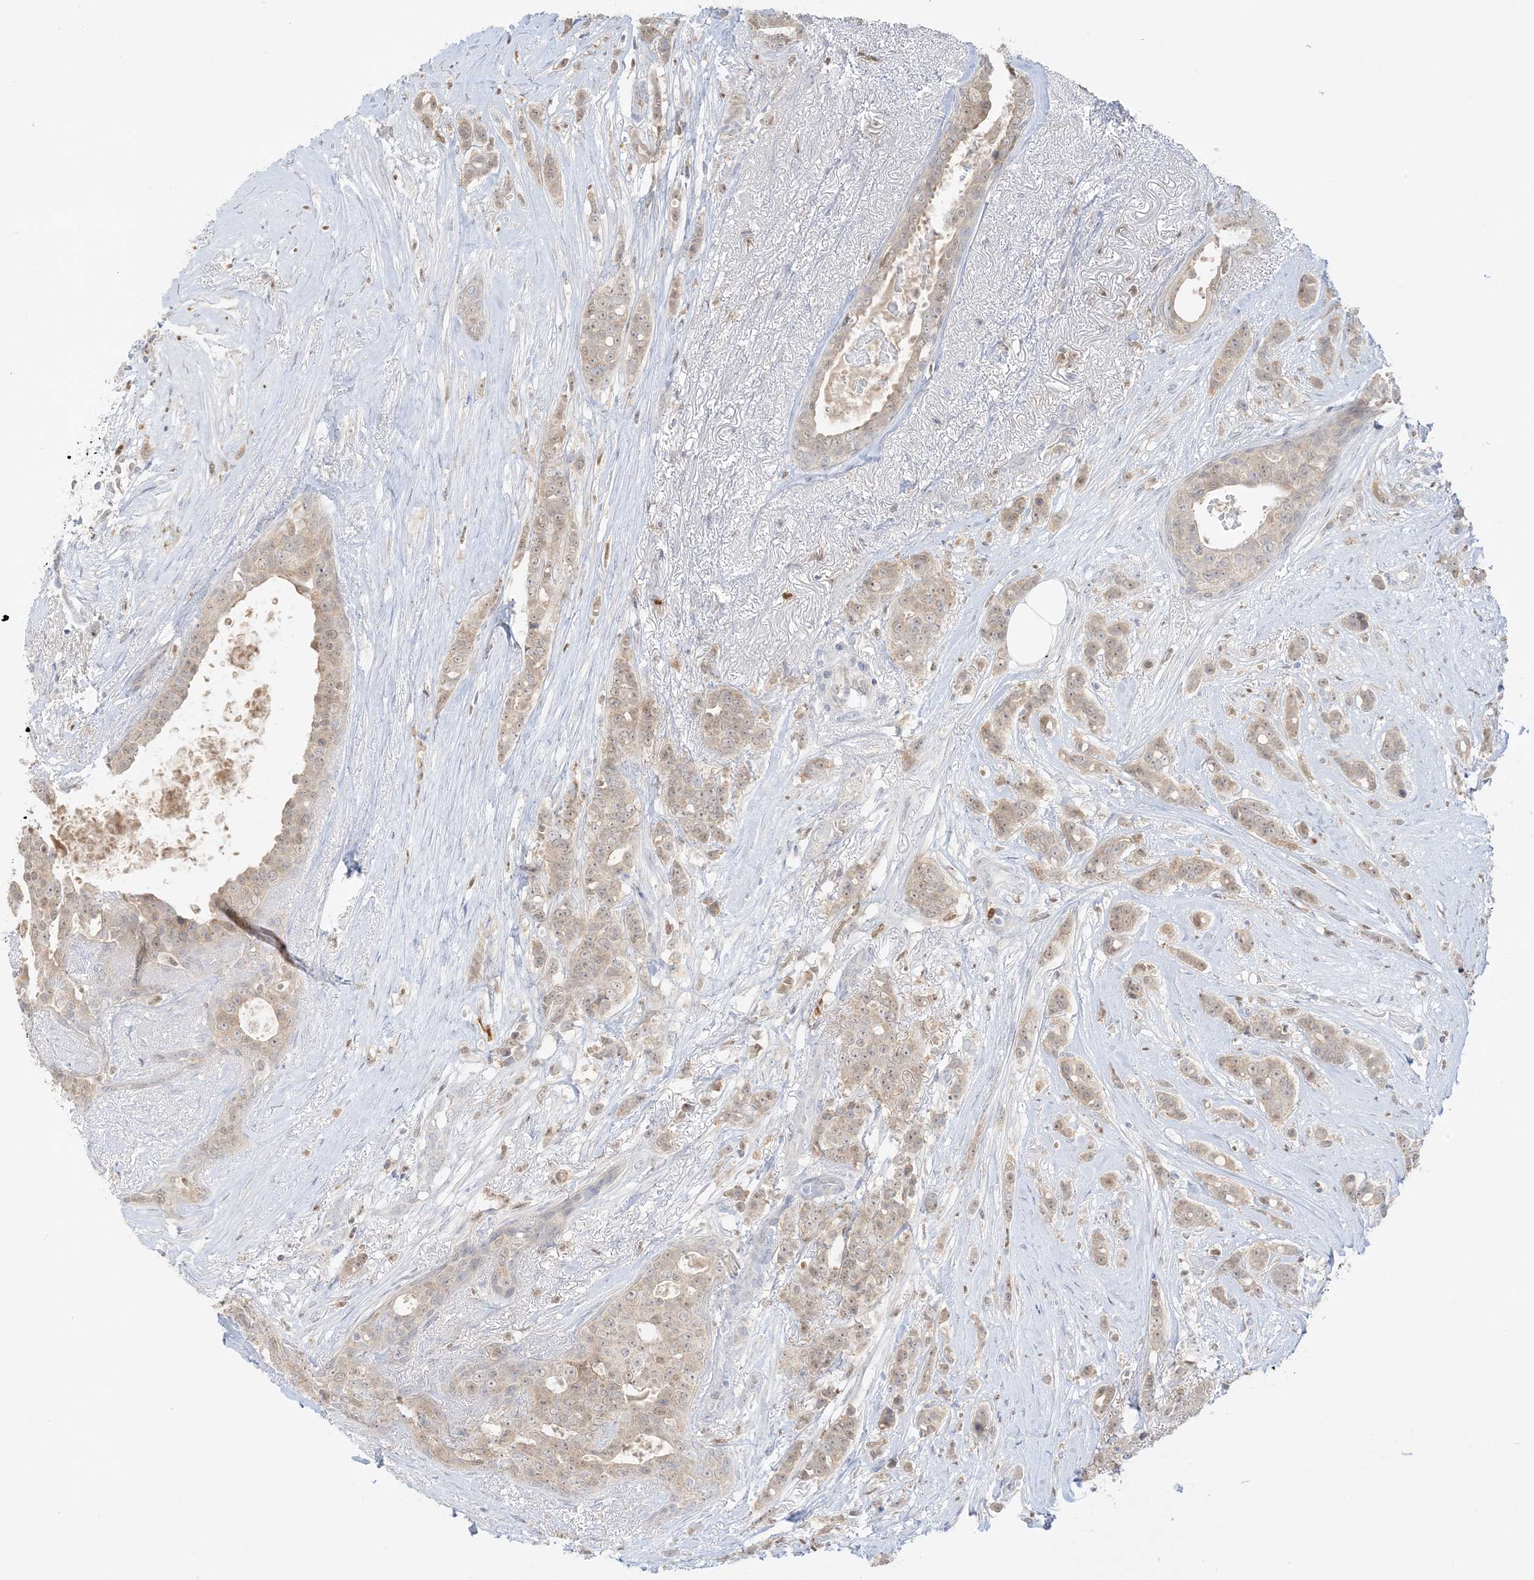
{"staining": {"intensity": "weak", "quantity": "<25%", "location": "cytoplasmic/membranous,nuclear"}, "tissue": "breast cancer", "cell_type": "Tumor cells", "image_type": "cancer", "snomed": [{"axis": "morphology", "description": "Lobular carcinoma"}, {"axis": "topography", "description": "Breast"}], "caption": "High magnification brightfield microscopy of breast lobular carcinoma stained with DAB (brown) and counterstained with hematoxylin (blue): tumor cells show no significant expression. (Stains: DAB (3,3'-diaminobenzidine) IHC with hematoxylin counter stain, Microscopy: brightfield microscopy at high magnification).", "gene": "GCA", "patient": {"sex": "female", "age": 51}}